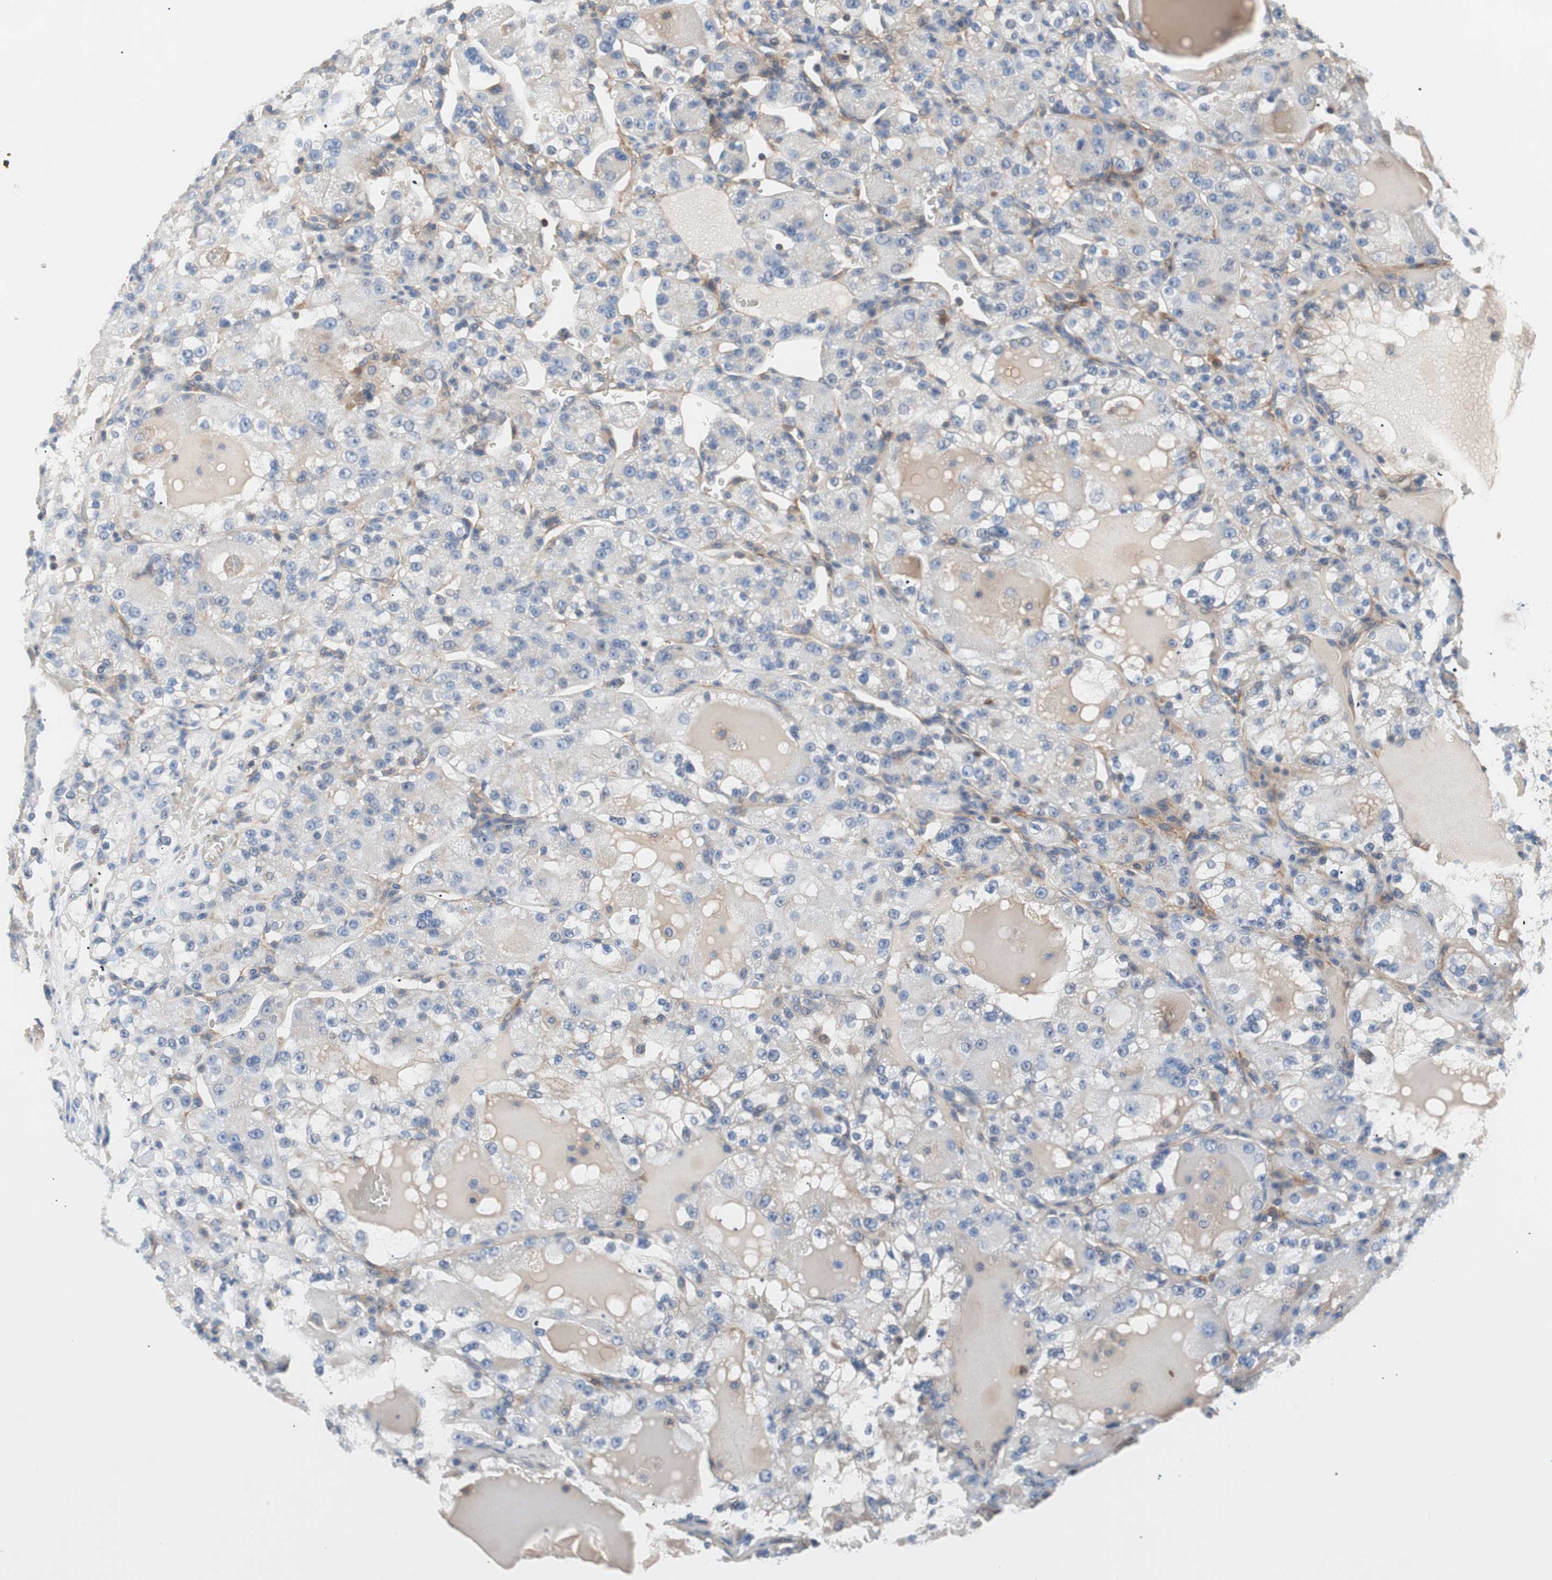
{"staining": {"intensity": "weak", "quantity": "25%-75%", "location": "cytoplasmic/membranous"}, "tissue": "renal cancer", "cell_type": "Tumor cells", "image_type": "cancer", "snomed": [{"axis": "morphology", "description": "Normal tissue, NOS"}, {"axis": "morphology", "description": "Adenocarcinoma, NOS"}, {"axis": "topography", "description": "Kidney"}], "caption": "There is low levels of weak cytoplasmic/membranous expression in tumor cells of renal adenocarcinoma, as demonstrated by immunohistochemical staining (brown color).", "gene": "GPR160", "patient": {"sex": "male", "age": 61}}